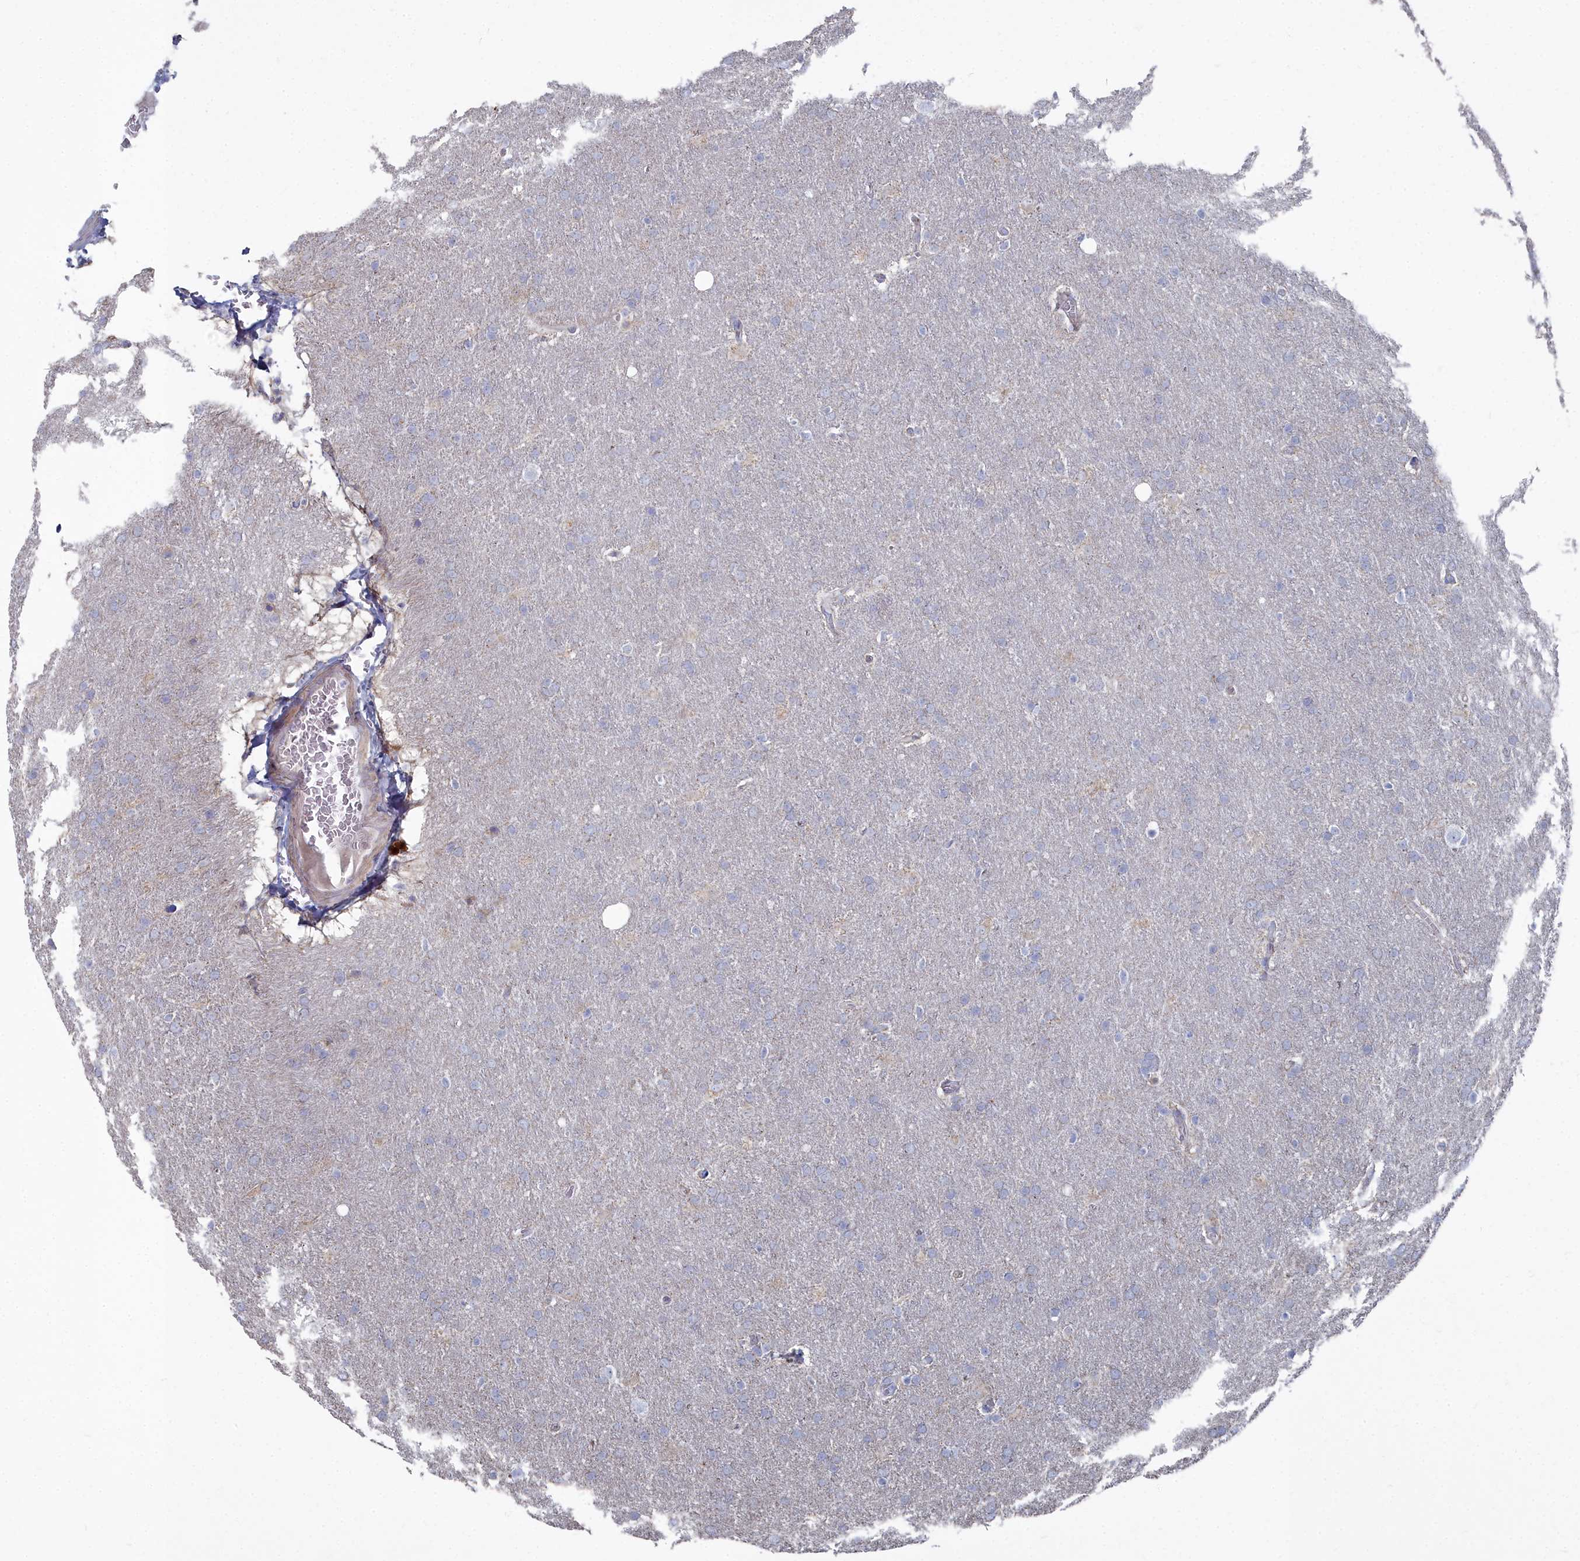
{"staining": {"intensity": "negative", "quantity": "none", "location": "none"}, "tissue": "glioma", "cell_type": "Tumor cells", "image_type": "cancer", "snomed": [{"axis": "morphology", "description": "Glioma, malignant, Low grade"}, {"axis": "topography", "description": "Brain"}], "caption": "This is a histopathology image of immunohistochemistry (IHC) staining of glioma, which shows no positivity in tumor cells. (DAB (3,3'-diaminobenzidine) immunohistochemistry visualized using brightfield microscopy, high magnification).", "gene": "SHISAL2A", "patient": {"sex": "female", "age": 32}}